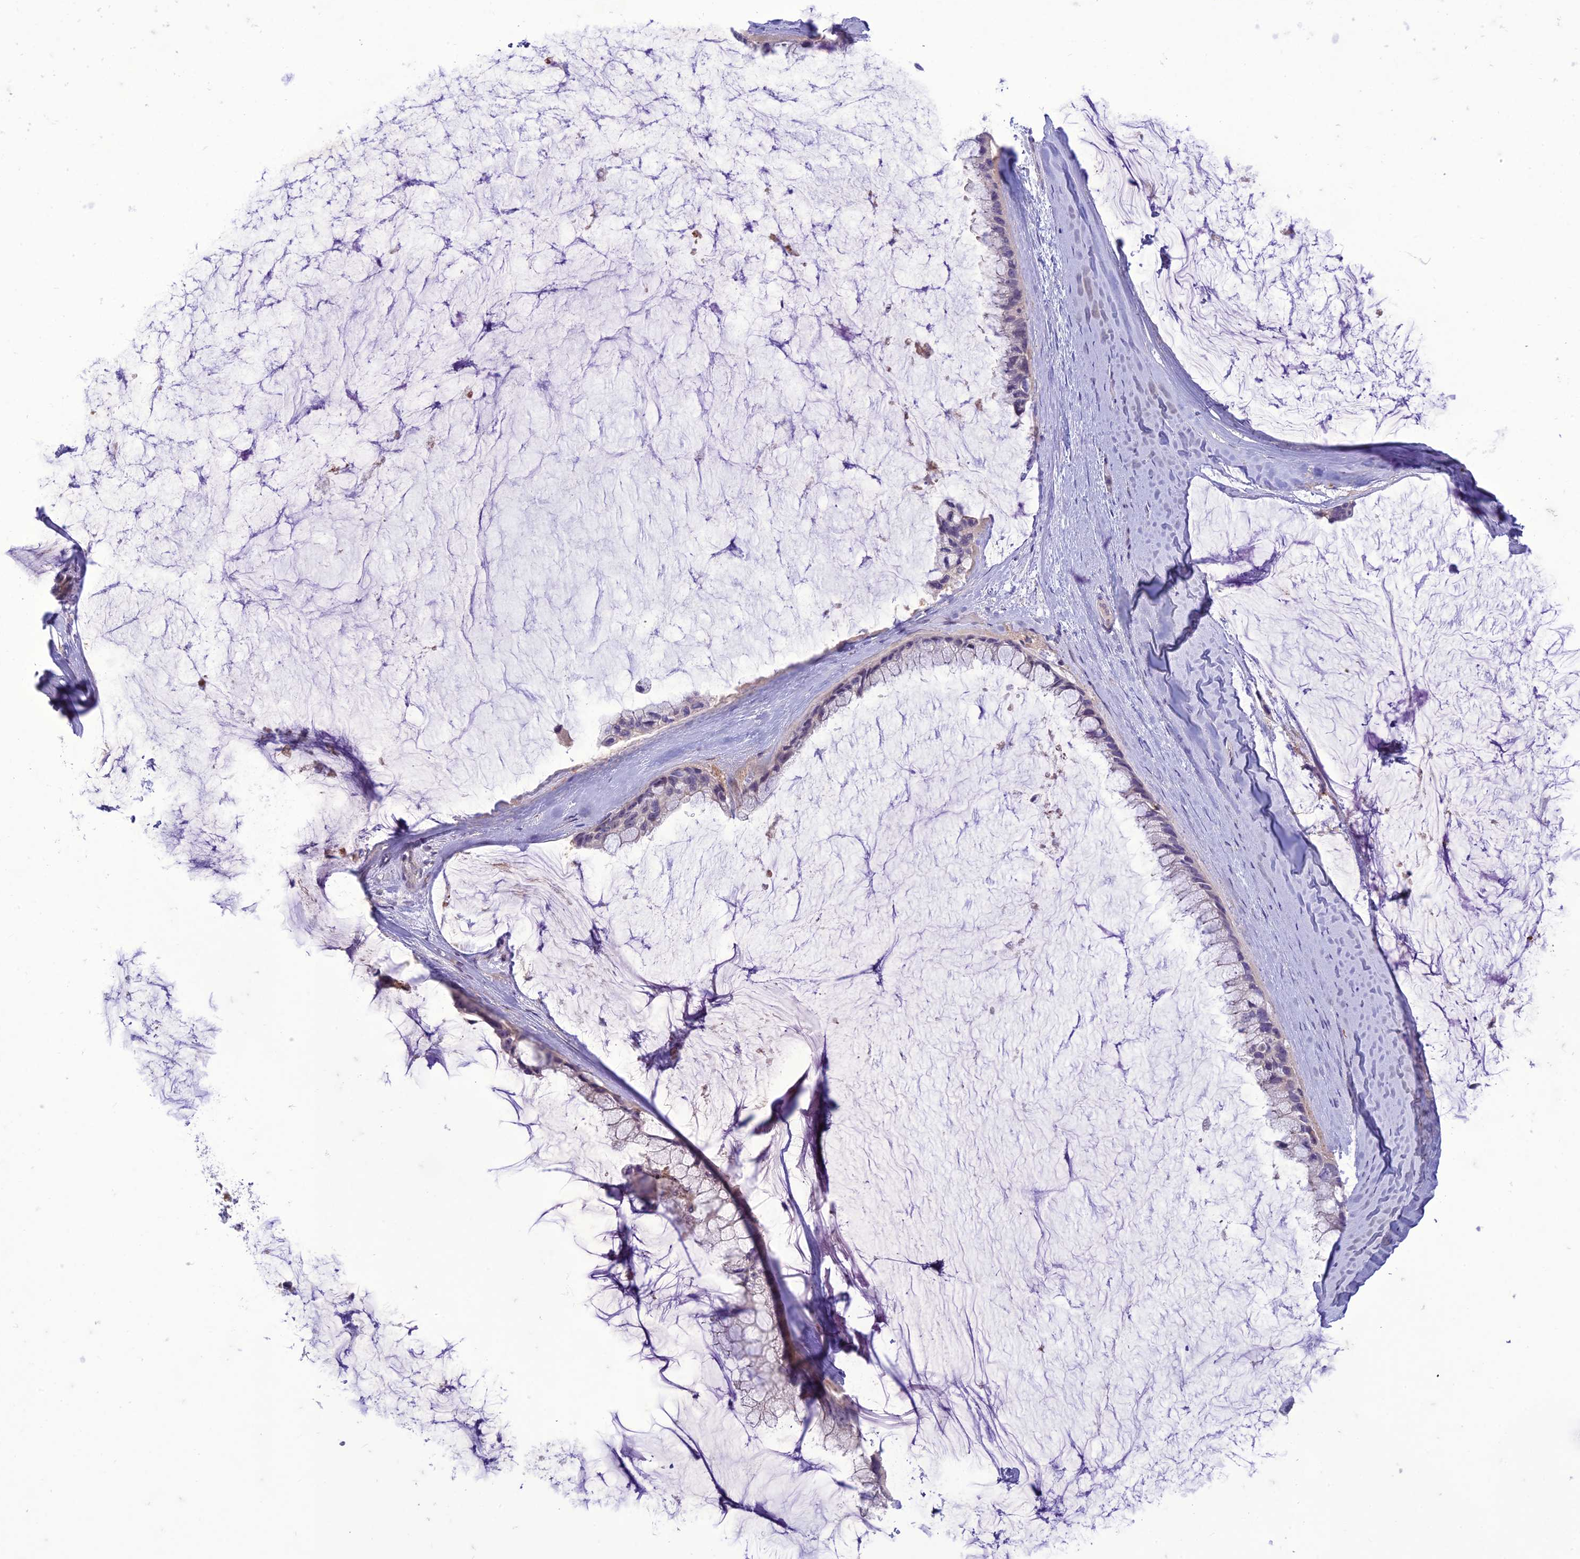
{"staining": {"intensity": "negative", "quantity": "none", "location": "none"}, "tissue": "ovarian cancer", "cell_type": "Tumor cells", "image_type": "cancer", "snomed": [{"axis": "morphology", "description": "Cystadenocarcinoma, mucinous, NOS"}, {"axis": "topography", "description": "Ovary"}], "caption": "Immunohistochemistry (IHC) of ovarian cancer shows no expression in tumor cells. (DAB (3,3'-diaminobenzidine) IHC with hematoxylin counter stain).", "gene": "ITGAE", "patient": {"sex": "female", "age": 39}}